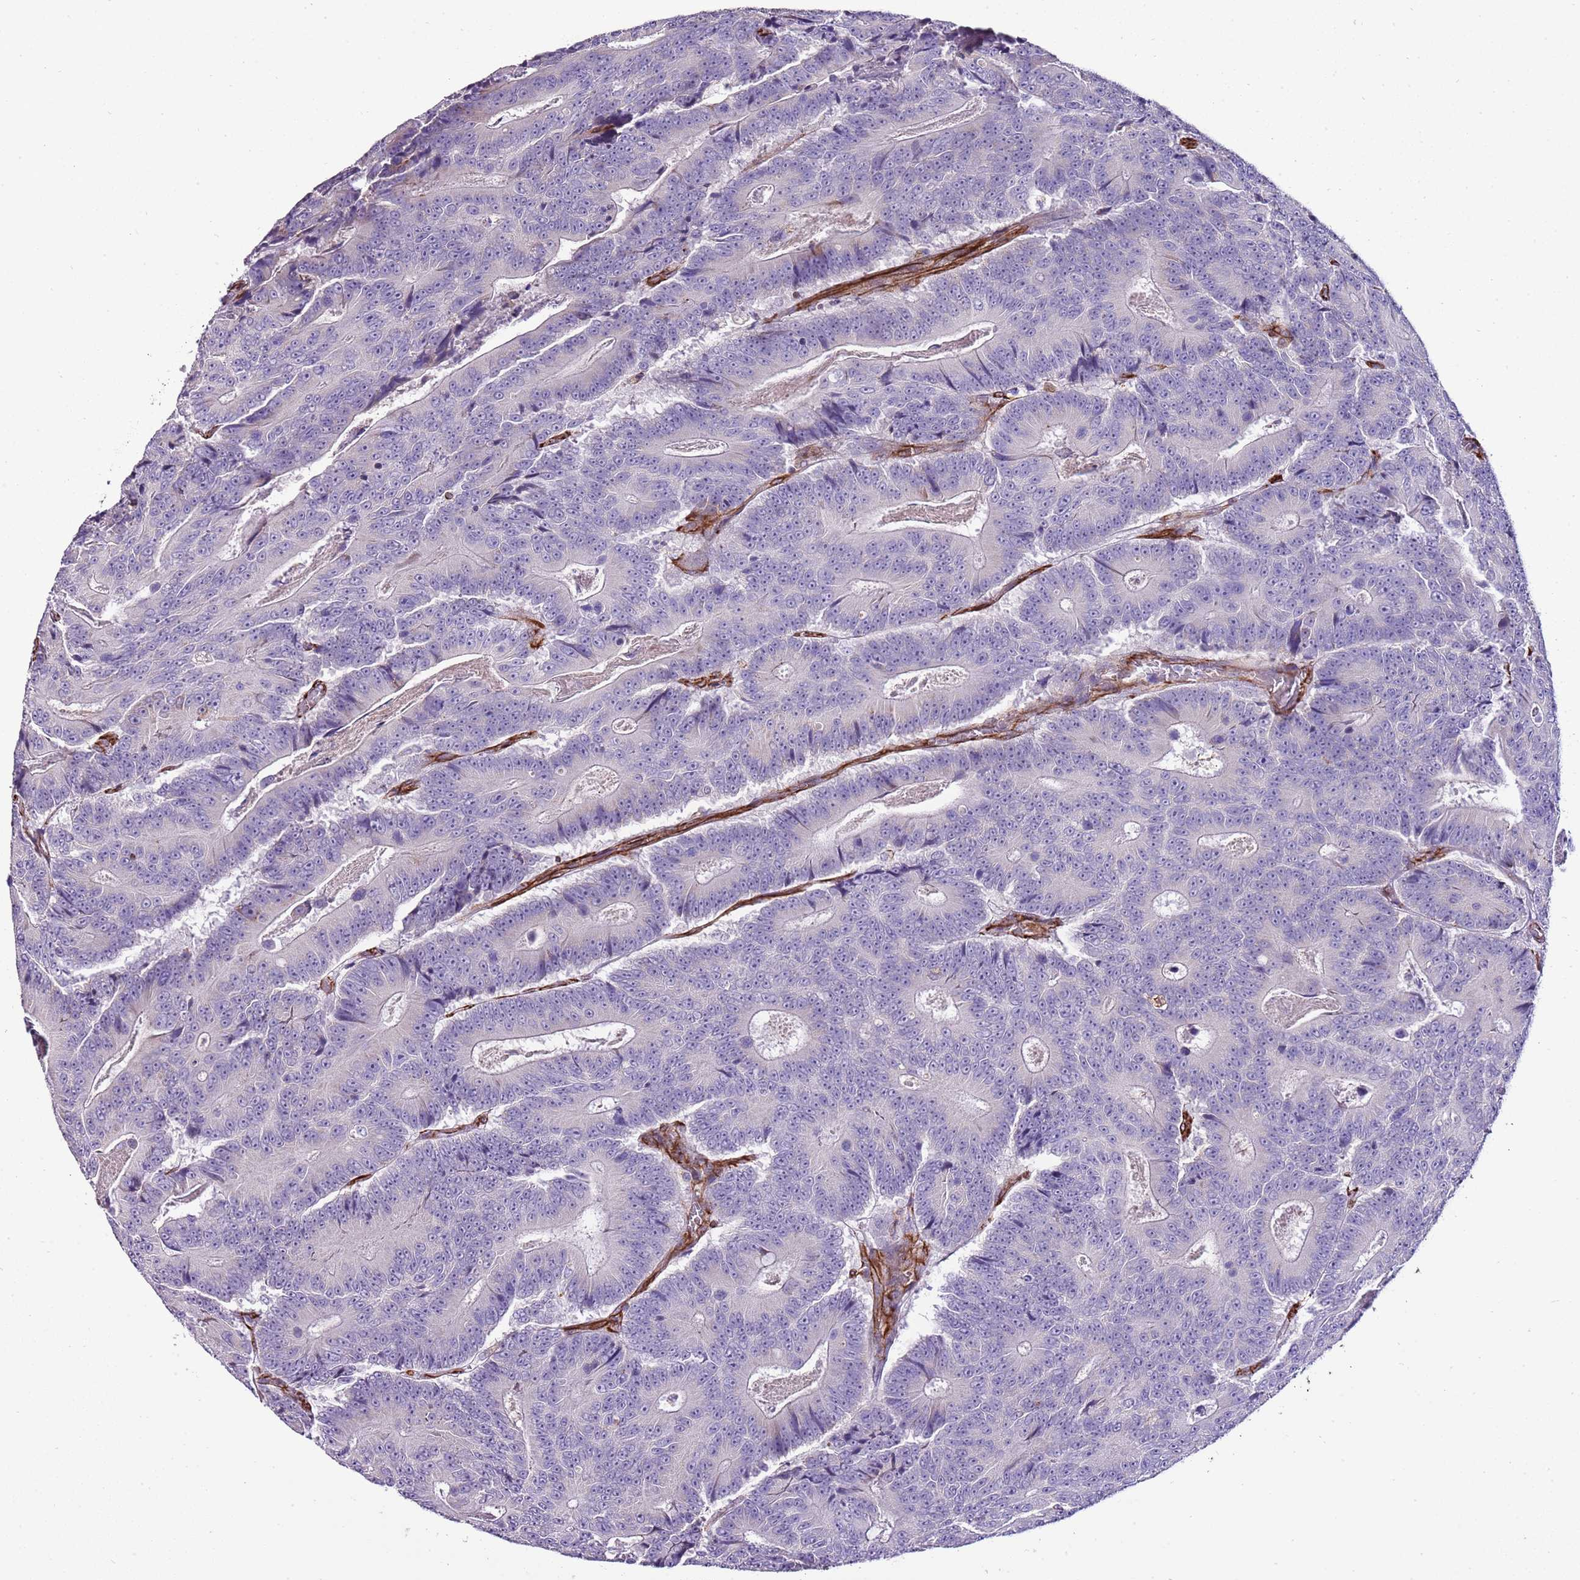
{"staining": {"intensity": "negative", "quantity": "none", "location": "none"}, "tissue": "colorectal cancer", "cell_type": "Tumor cells", "image_type": "cancer", "snomed": [{"axis": "morphology", "description": "Adenocarcinoma, NOS"}, {"axis": "topography", "description": "Colon"}], "caption": "The image demonstrates no significant staining in tumor cells of colorectal adenocarcinoma.", "gene": "ZNF786", "patient": {"sex": "male", "age": 83}}